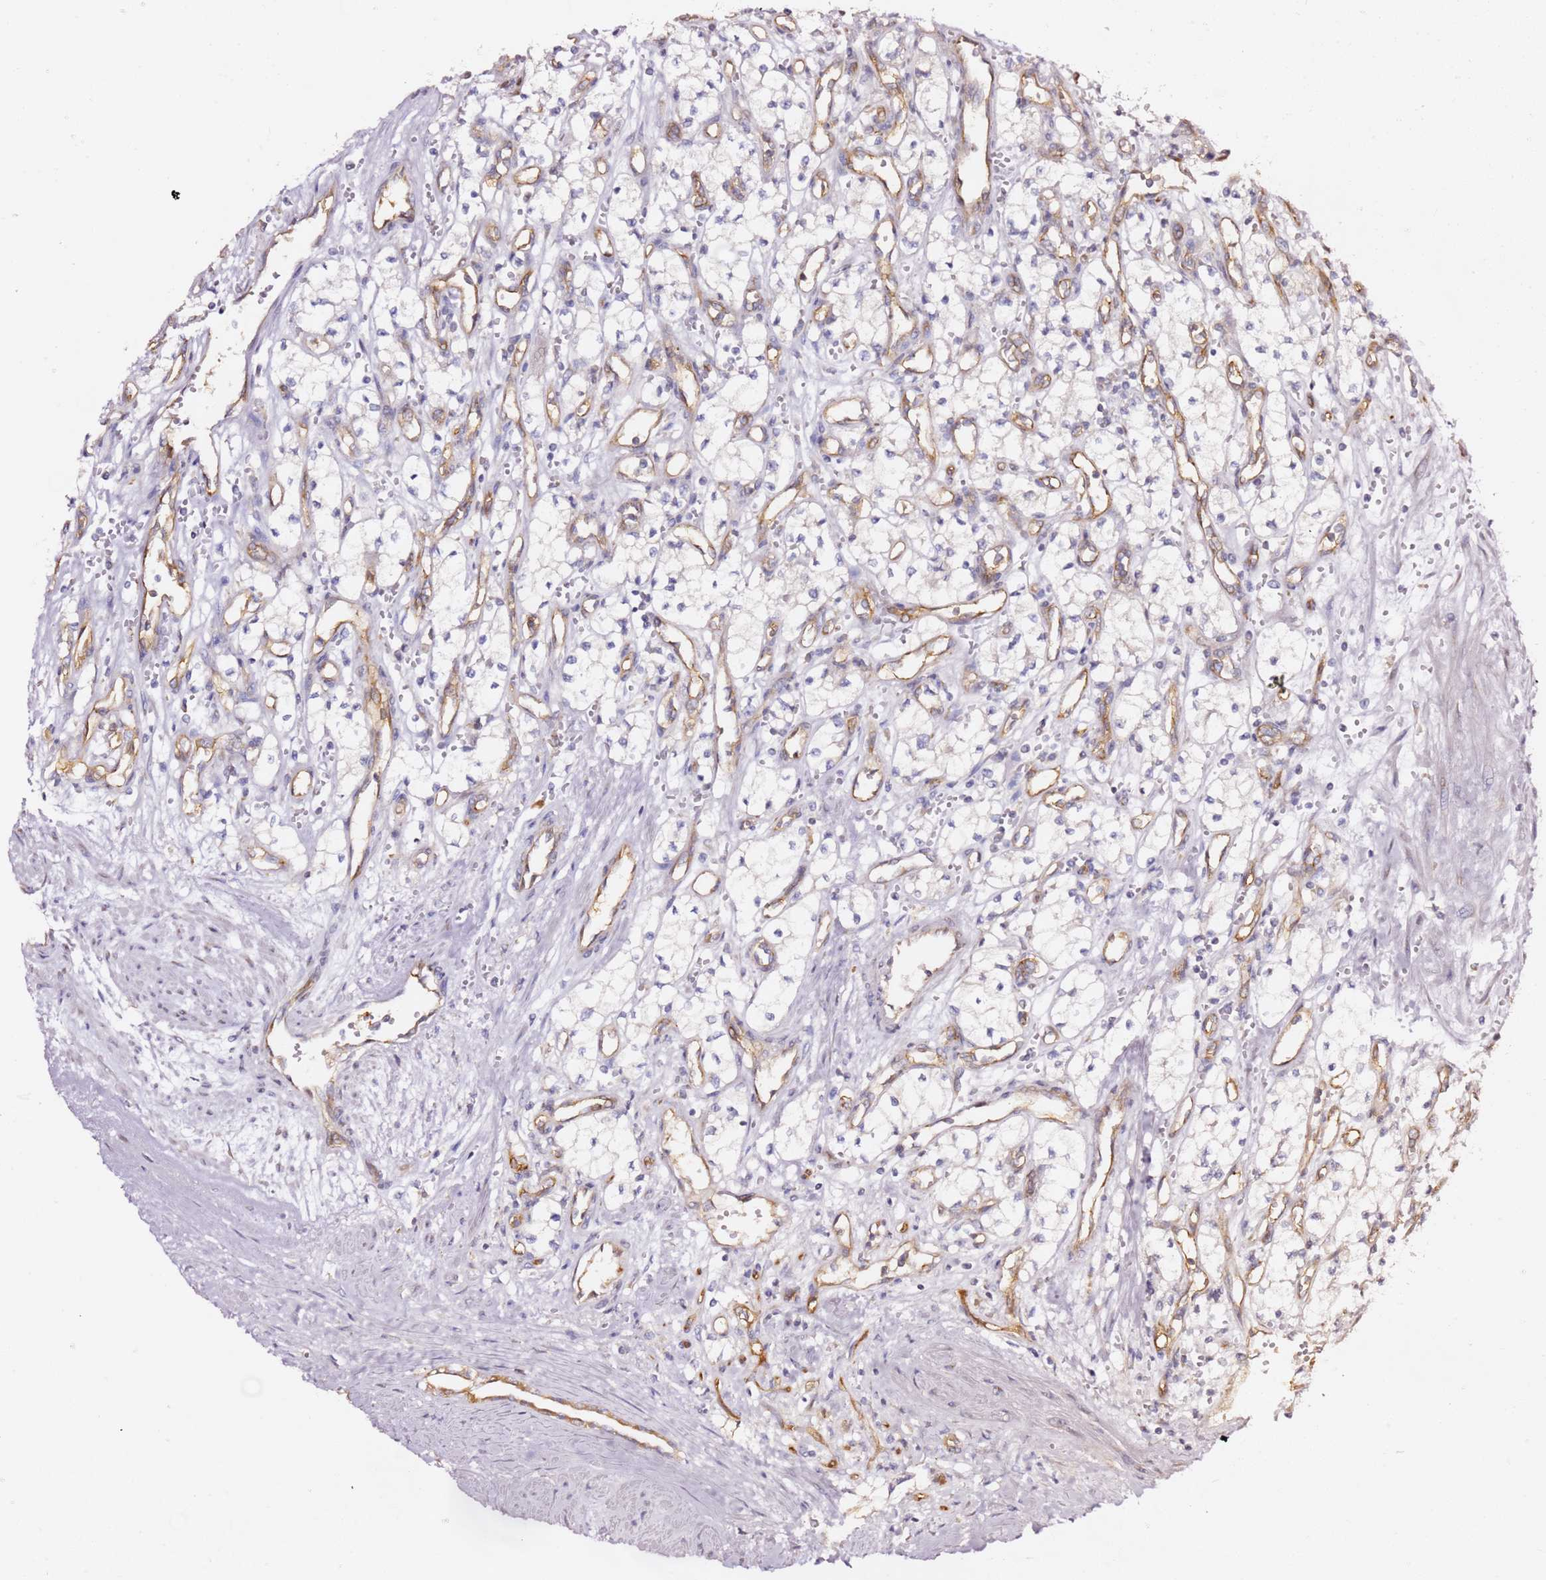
{"staining": {"intensity": "negative", "quantity": "none", "location": "none"}, "tissue": "renal cancer", "cell_type": "Tumor cells", "image_type": "cancer", "snomed": [{"axis": "morphology", "description": "Adenocarcinoma, NOS"}, {"axis": "topography", "description": "Kidney"}], "caption": "Renal cancer (adenocarcinoma) stained for a protein using immunohistochemistry (IHC) reveals no positivity tumor cells.", "gene": "KIF7", "patient": {"sex": "male", "age": 59}}